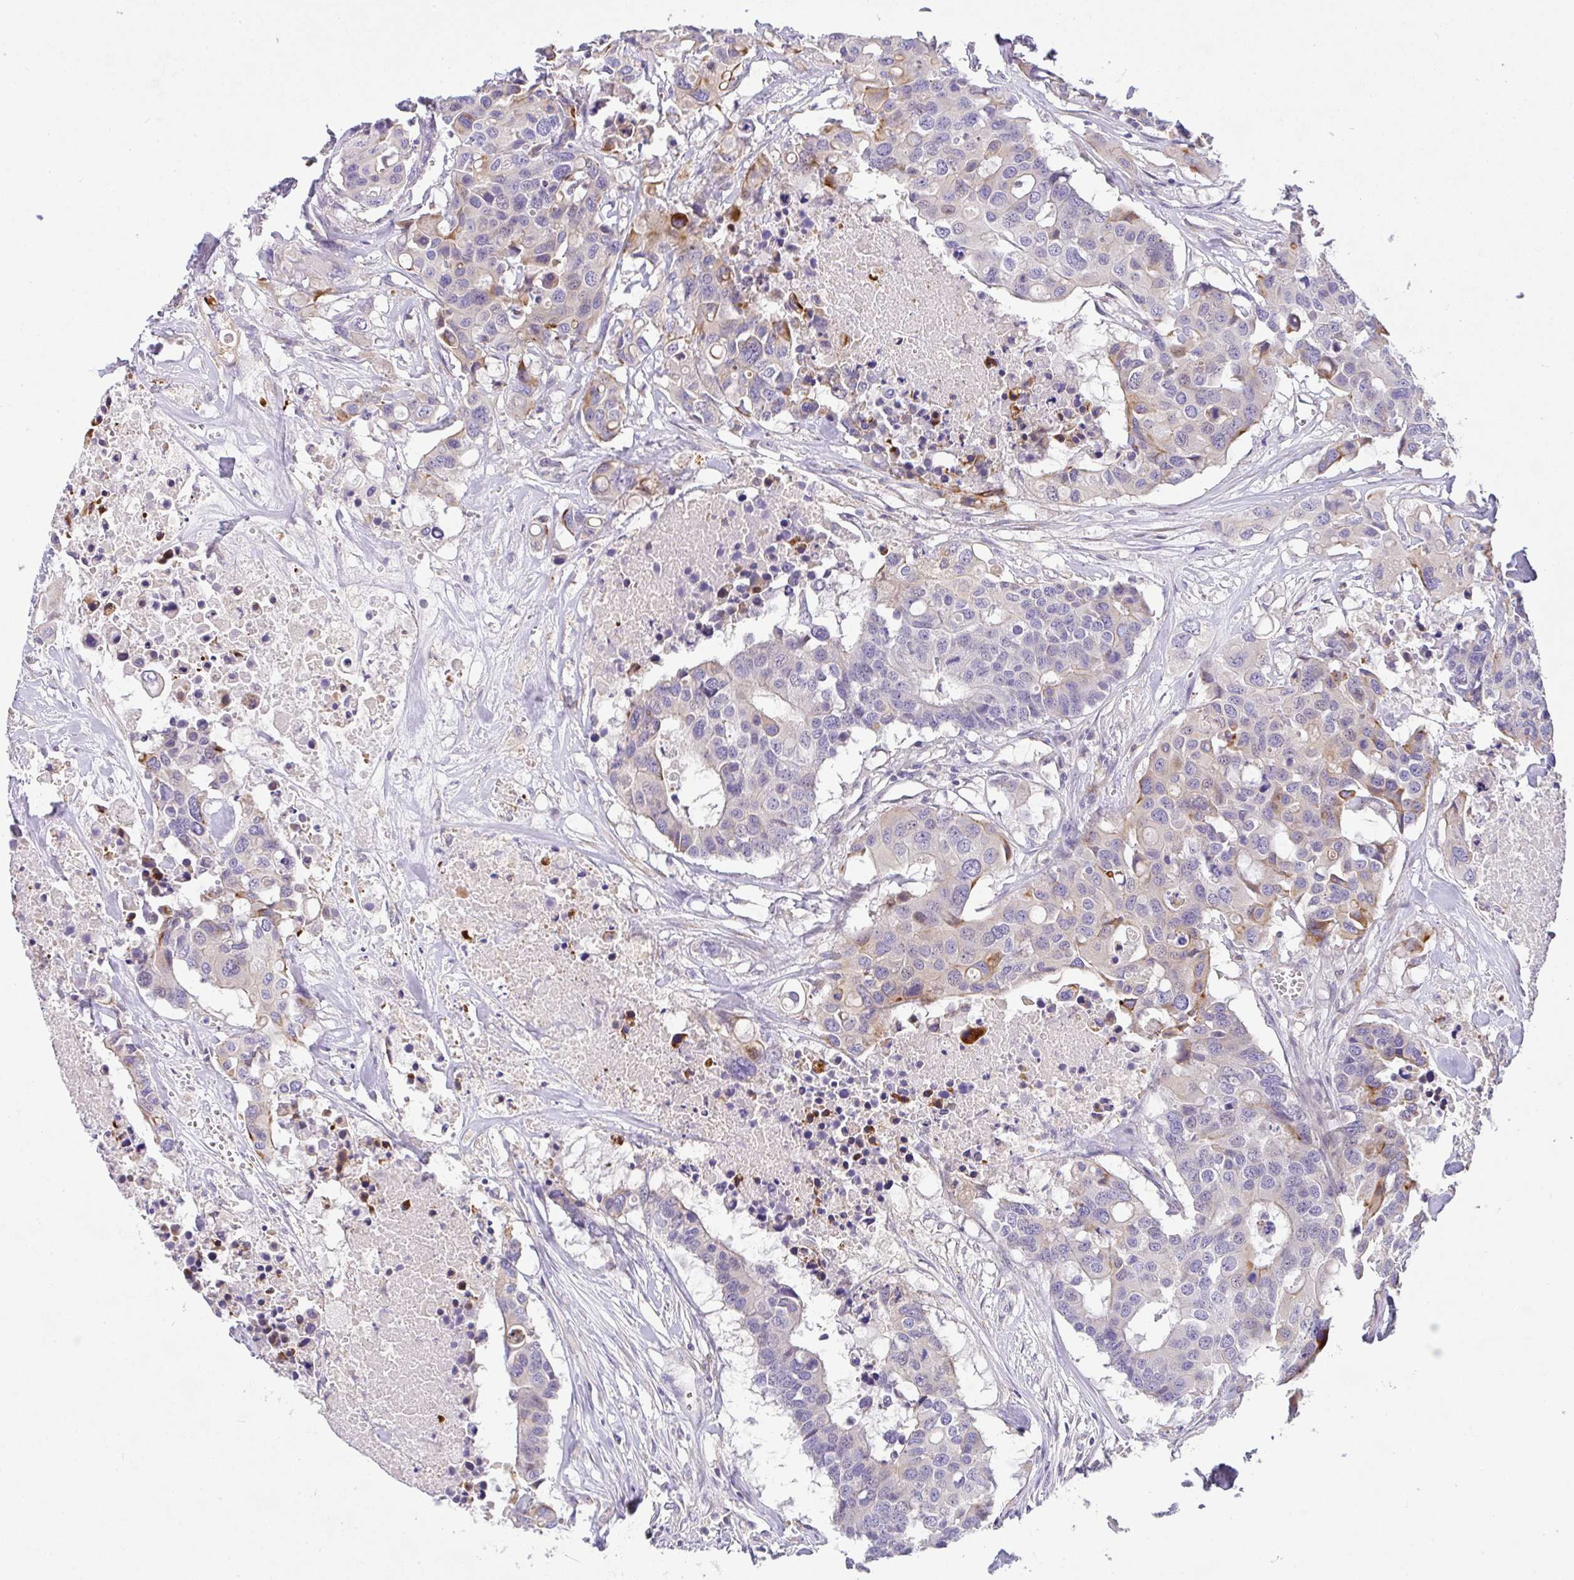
{"staining": {"intensity": "moderate", "quantity": "<25%", "location": "cytoplasmic/membranous"}, "tissue": "colorectal cancer", "cell_type": "Tumor cells", "image_type": "cancer", "snomed": [{"axis": "morphology", "description": "Adenocarcinoma, NOS"}, {"axis": "topography", "description": "Colon"}], "caption": "Adenocarcinoma (colorectal) stained for a protein (brown) demonstrates moderate cytoplasmic/membranous positive staining in approximately <25% of tumor cells.", "gene": "EPN3", "patient": {"sex": "male", "age": 77}}